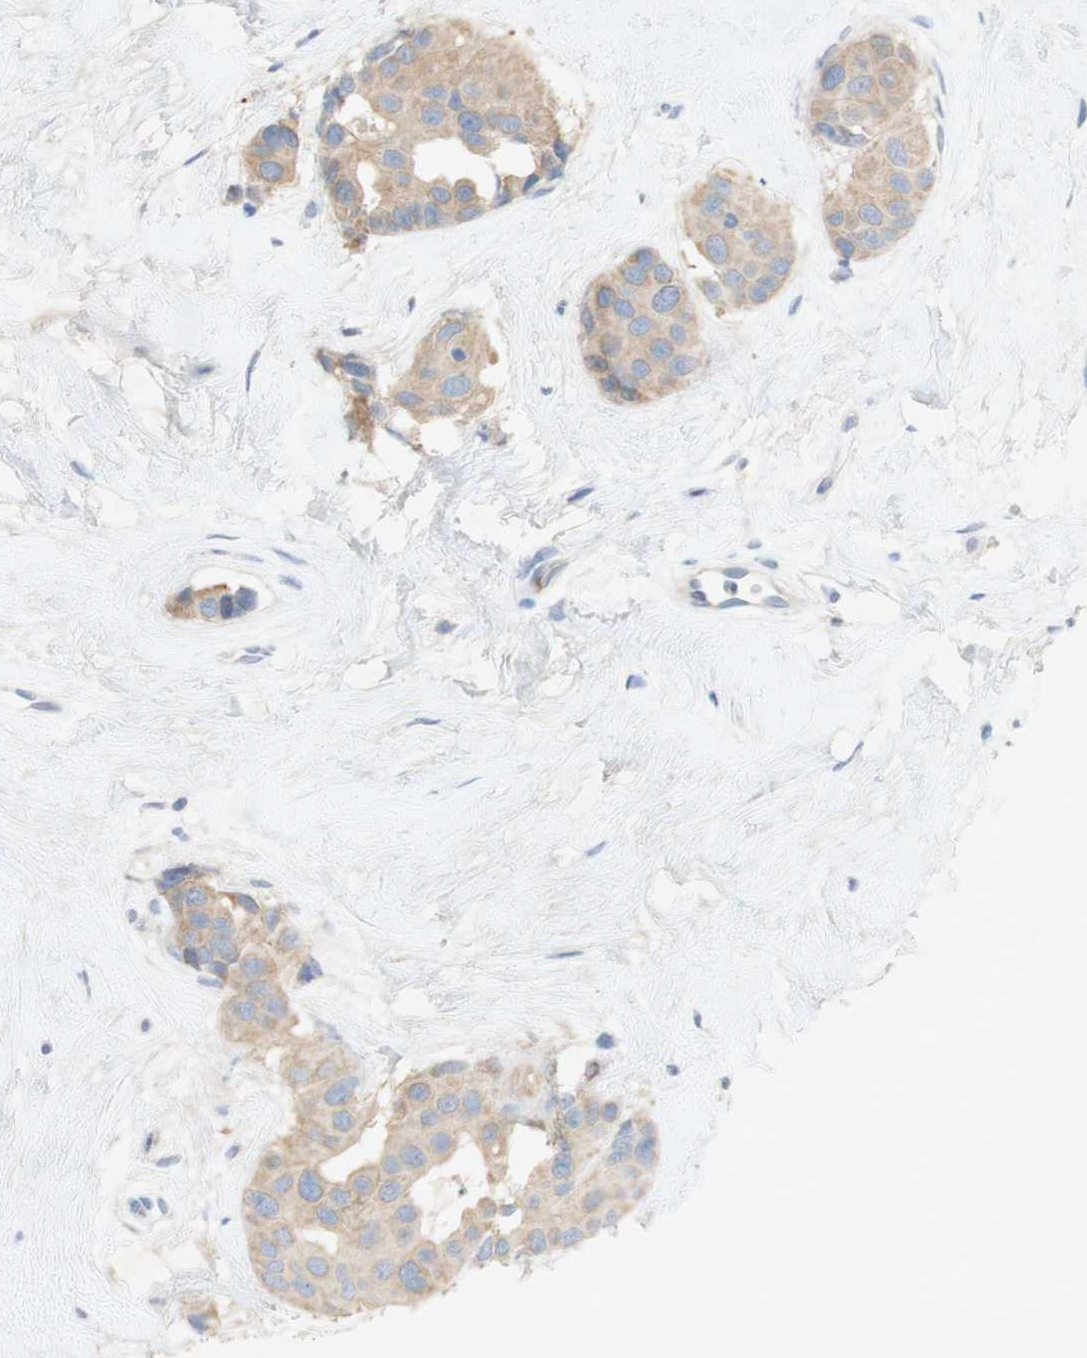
{"staining": {"intensity": "weak", "quantity": ">75%", "location": "cytoplasmic/membranous"}, "tissue": "breast cancer", "cell_type": "Tumor cells", "image_type": "cancer", "snomed": [{"axis": "morphology", "description": "Normal tissue, NOS"}, {"axis": "morphology", "description": "Duct carcinoma"}, {"axis": "topography", "description": "Breast"}], "caption": "Protein expression analysis of breast invasive ductal carcinoma demonstrates weak cytoplasmic/membranous positivity in about >75% of tumor cells.", "gene": "EPO", "patient": {"sex": "female", "age": 39}}